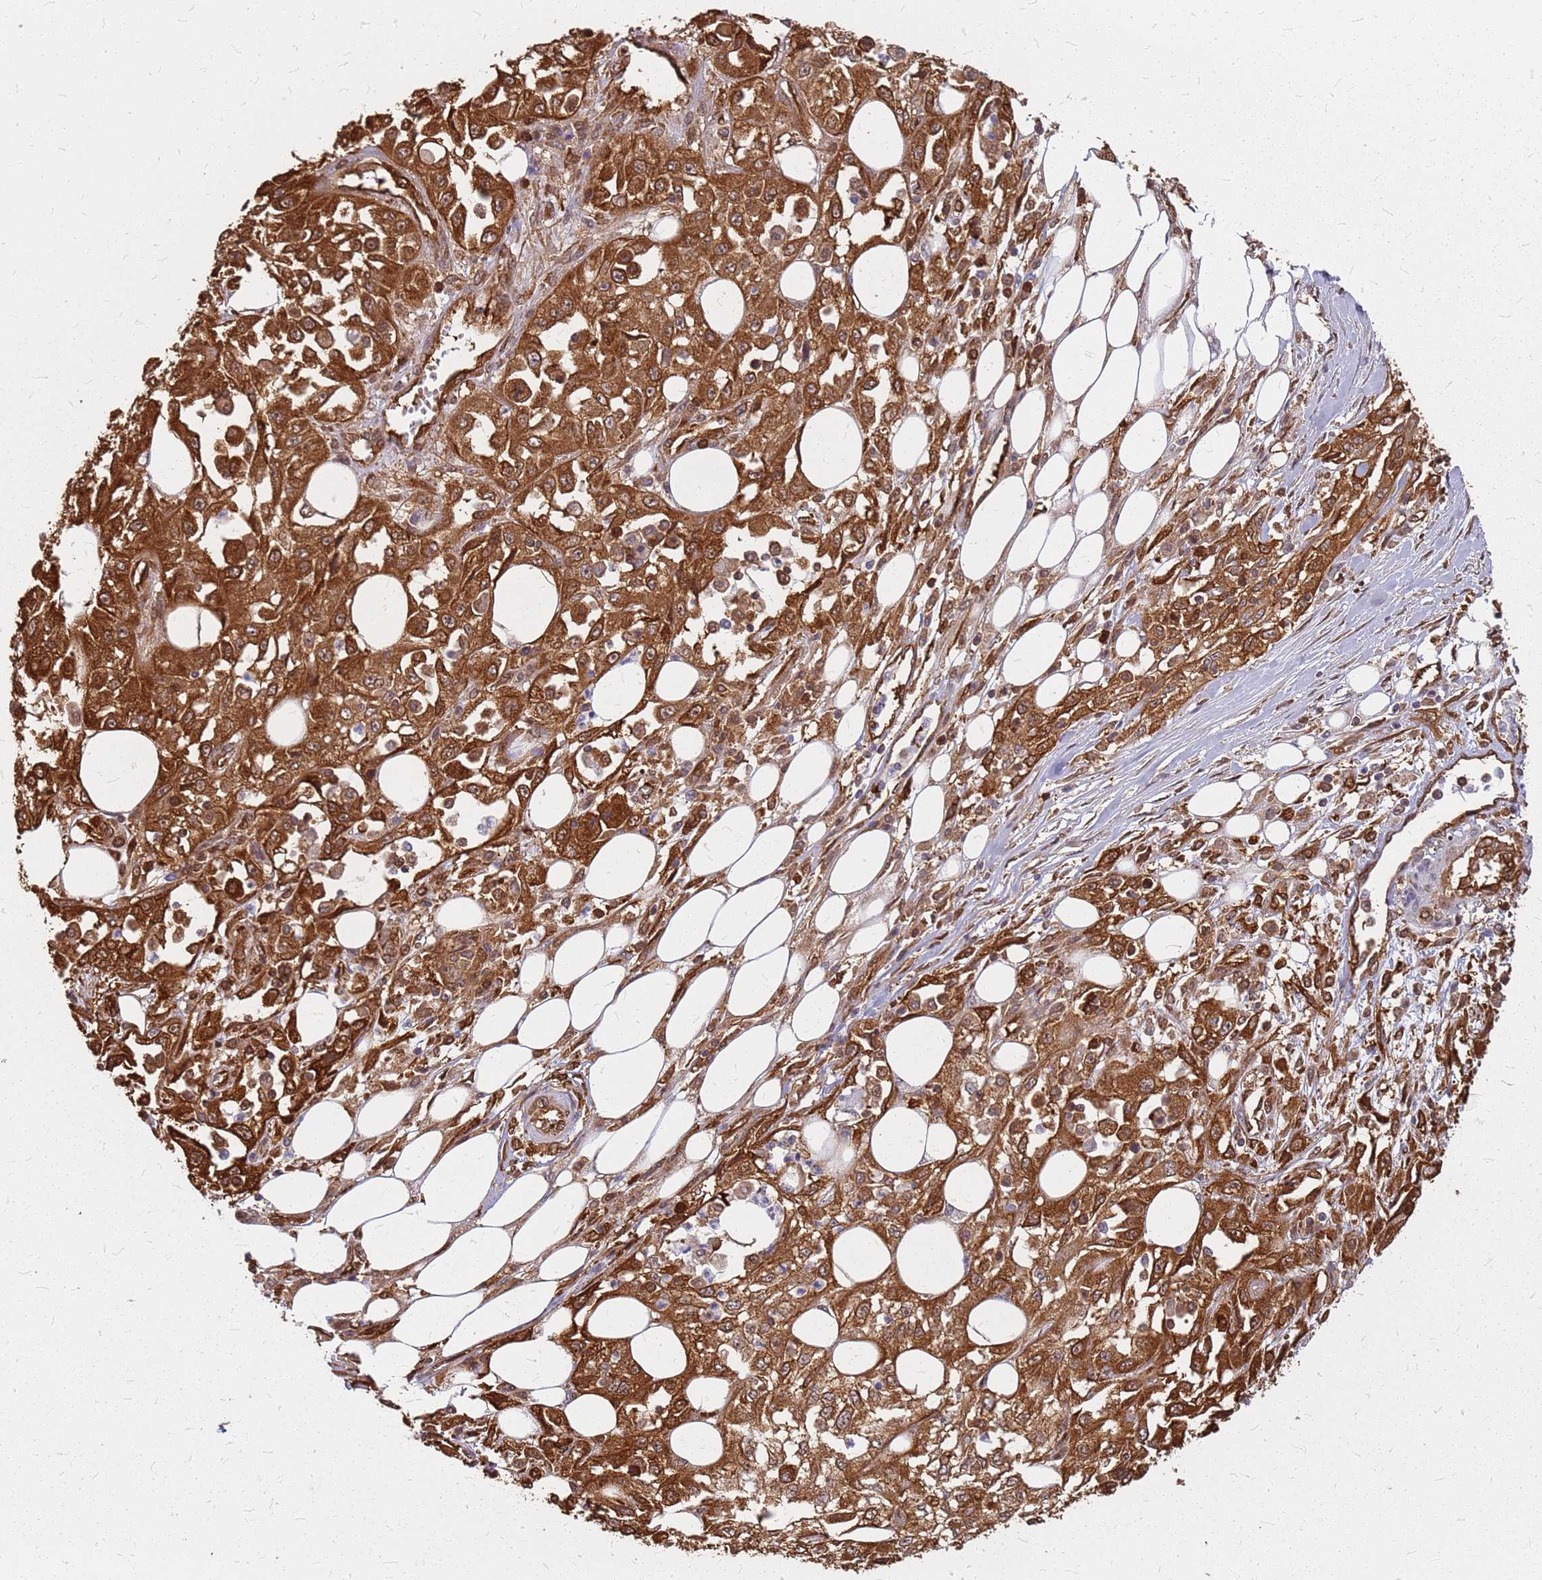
{"staining": {"intensity": "strong", "quantity": ">75%", "location": "cytoplasmic/membranous"}, "tissue": "skin cancer", "cell_type": "Tumor cells", "image_type": "cancer", "snomed": [{"axis": "morphology", "description": "Squamous cell carcinoma, NOS"}, {"axis": "morphology", "description": "Squamous cell carcinoma, metastatic, NOS"}, {"axis": "topography", "description": "Skin"}, {"axis": "topography", "description": "Lymph node"}], "caption": "Immunohistochemistry (IHC) staining of skin squamous cell carcinoma, which displays high levels of strong cytoplasmic/membranous staining in about >75% of tumor cells indicating strong cytoplasmic/membranous protein positivity. The staining was performed using DAB (3,3'-diaminobenzidine) (brown) for protein detection and nuclei were counterstained in hematoxylin (blue).", "gene": "HDX", "patient": {"sex": "male", "age": 75}}